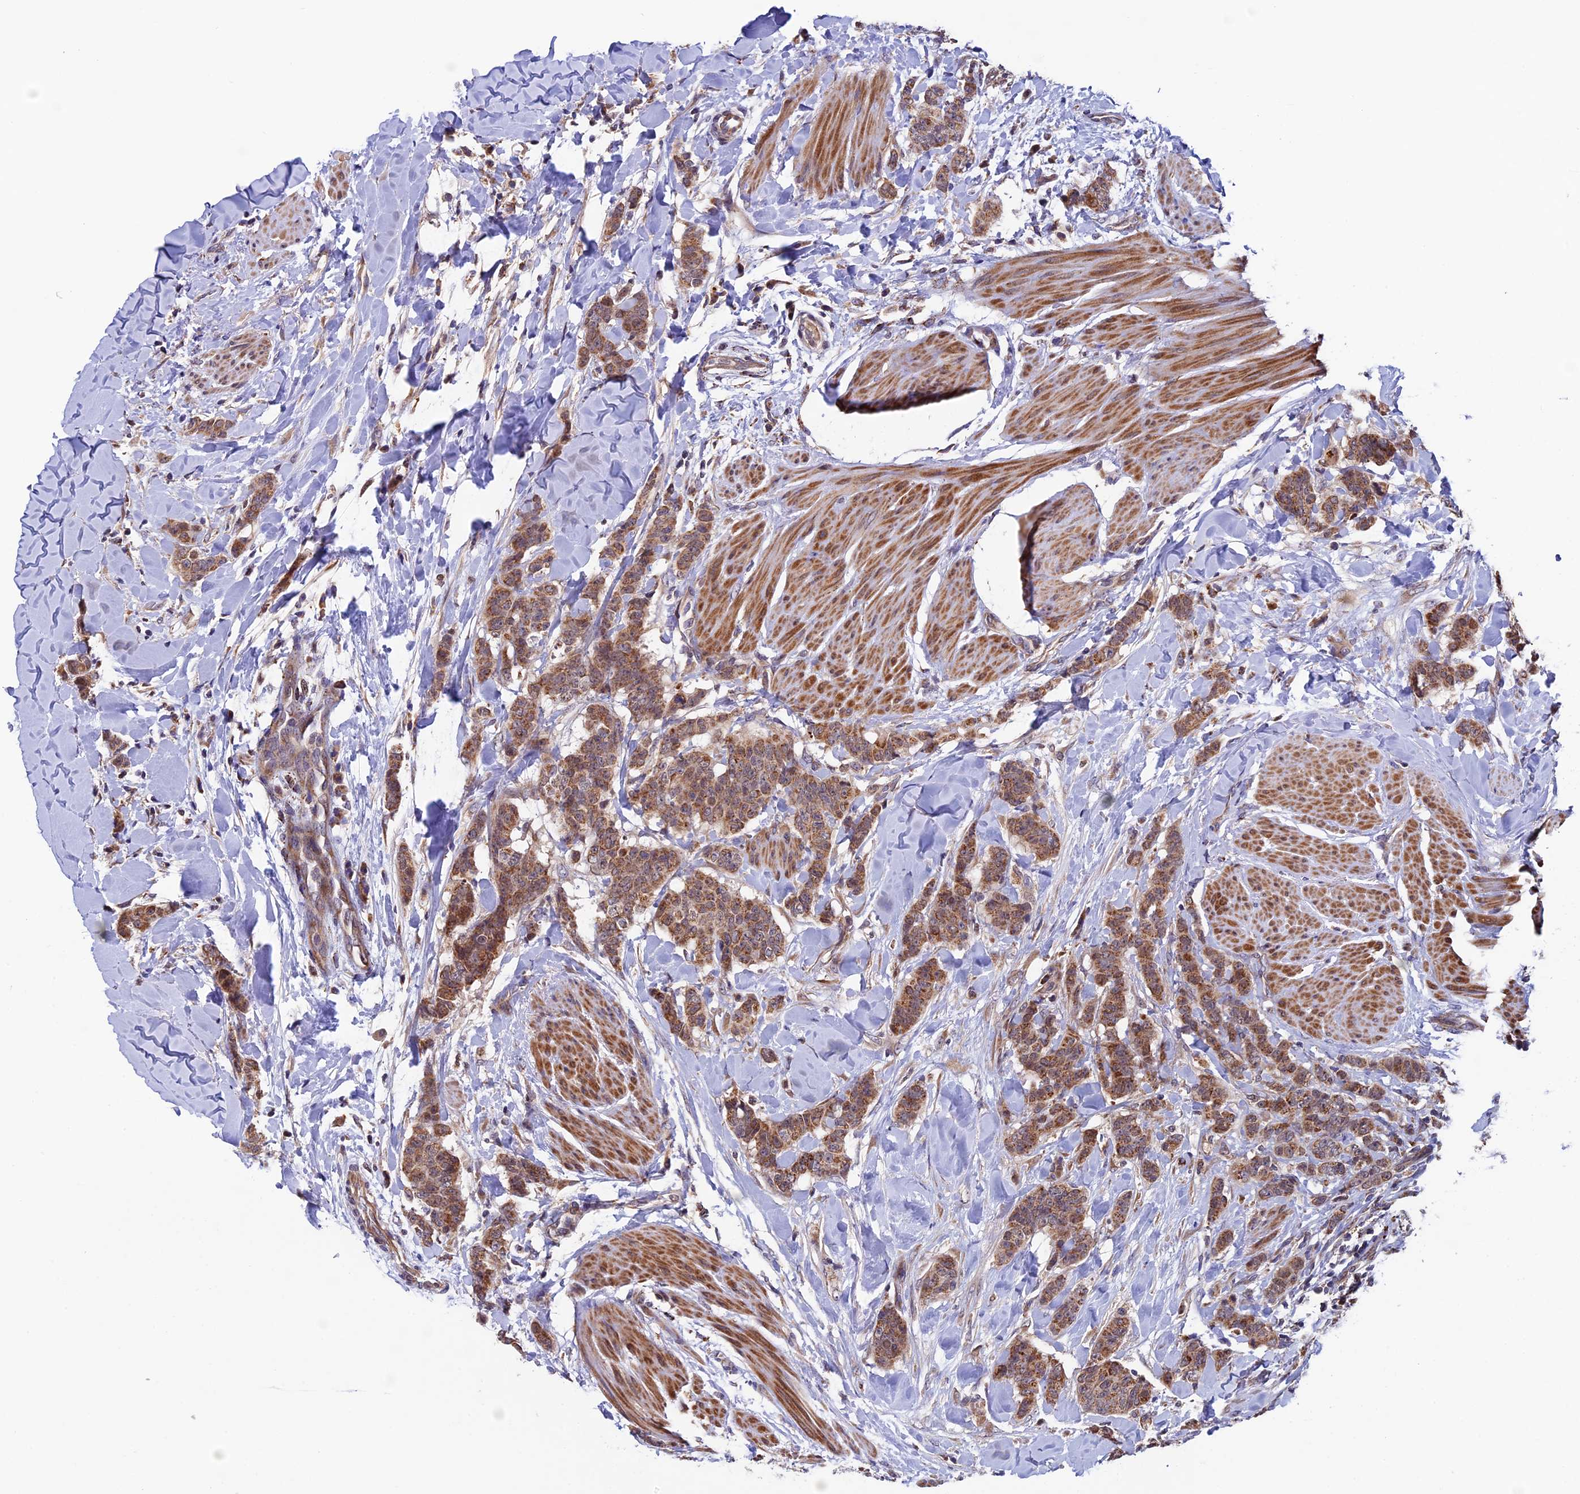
{"staining": {"intensity": "moderate", "quantity": ">75%", "location": "cytoplasmic/membranous"}, "tissue": "breast cancer", "cell_type": "Tumor cells", "image_type": "cancer", "snomed": [{"axis": "morphology", "description": "Duct carcinoma"}, {"axis": "topography", "description": "Breast"}], "caption": "Invasive ductal carcinoma (breast) tissue shows moderate cytoplasmic/membranous expression in about >75% of tumor cells, visualized by immunohistochemistry.", "gene": "RNF17", "patient": {"sex": "female", "age": 40}}